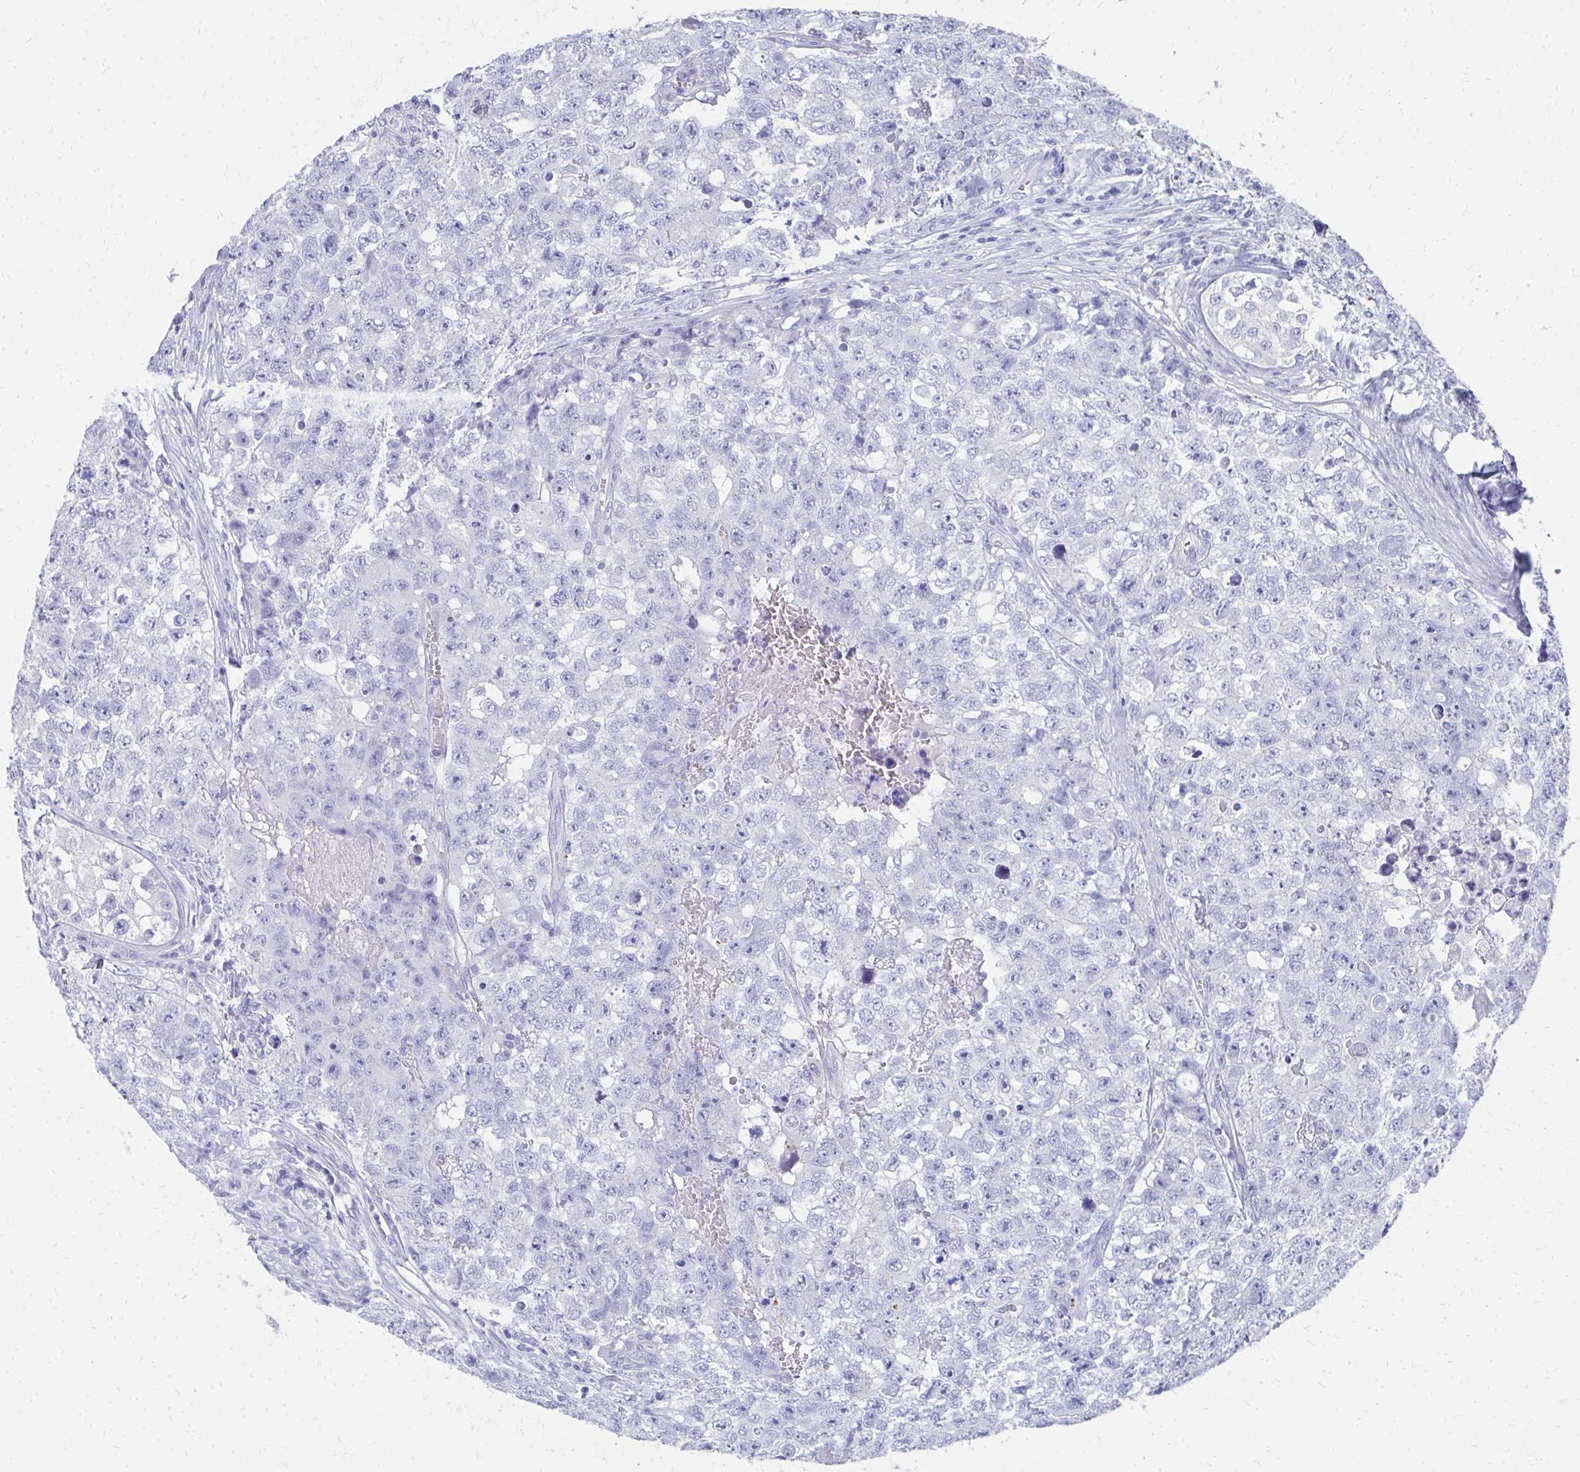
{"staining": {"intensity": "negative", "quantity": "none", "location": "none"}, "tissue": "testis cancer", "cell_type": "Tumor cells", "image_type": "cancer", "snomed": [{"axis": "morphology", "description": "Carcinoma, Embryonal, NOS"}, {"axis": "topography", "description": "Testis"}], "caption": "Human embryonal carcinoma (testis) stained for a protein using IHC exhibits no expression in tumor cells.", "gene": "HGD", "patient": {"sex": "male", "age": 18}}